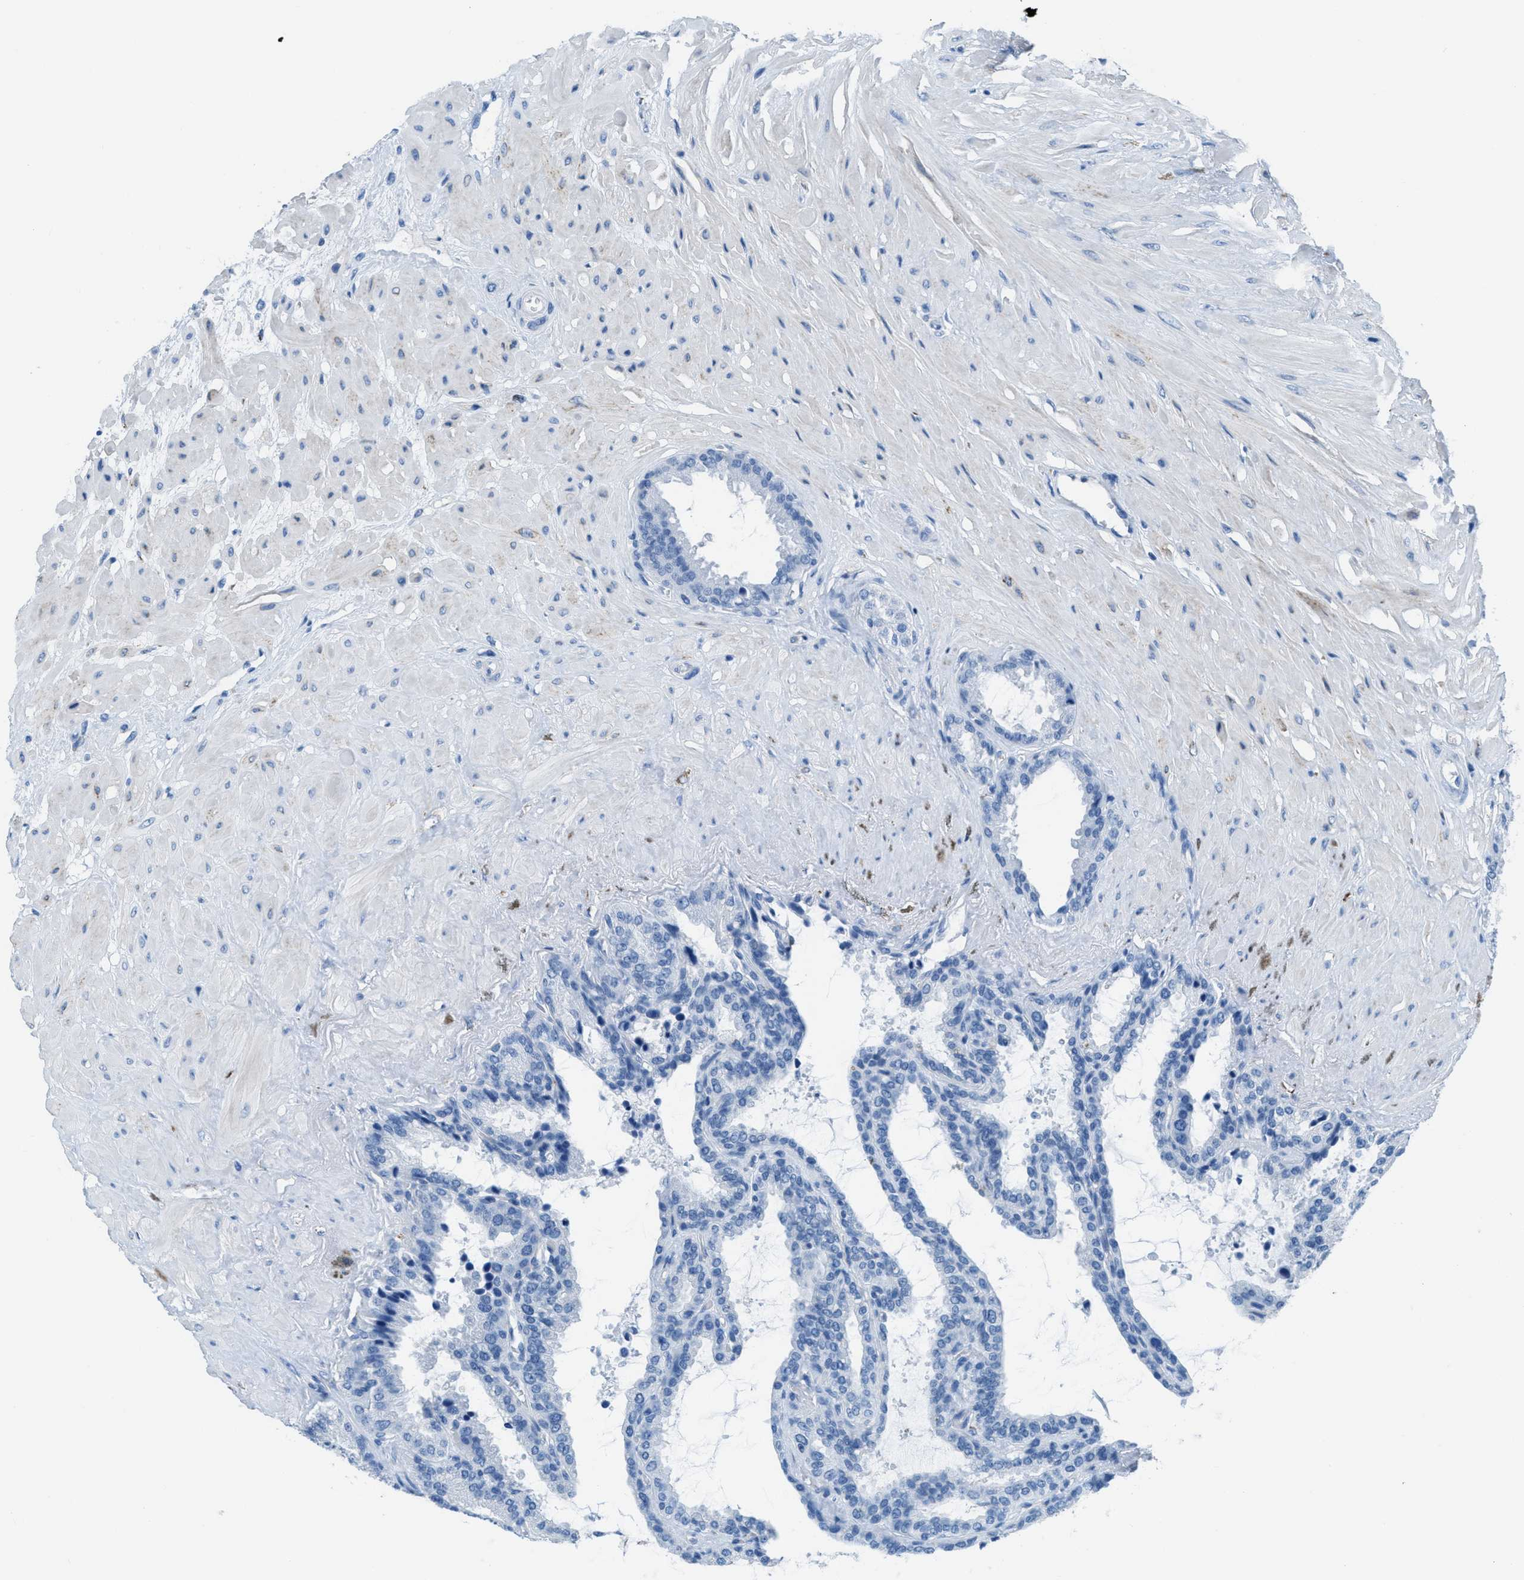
{"staining": {"intensity": "negative", "quantity": "none", "location": "none"}, "tissue": "seminal vesicle", "cell_type": "Glandular cells", "image_type": "normal", "snomed": [{"axis": "morphology", "description": "Normal tissue, NOS"}, {"axis": "topography", "description": "Seminal veicle"}], "caption": "A high-resolution image shows immunohistochemistry staining of benign seminal vesicle, which shows no significant positivity in glandular cells.", "gene": "MGARP", "patient": {"sex": "male", "age": 46}}